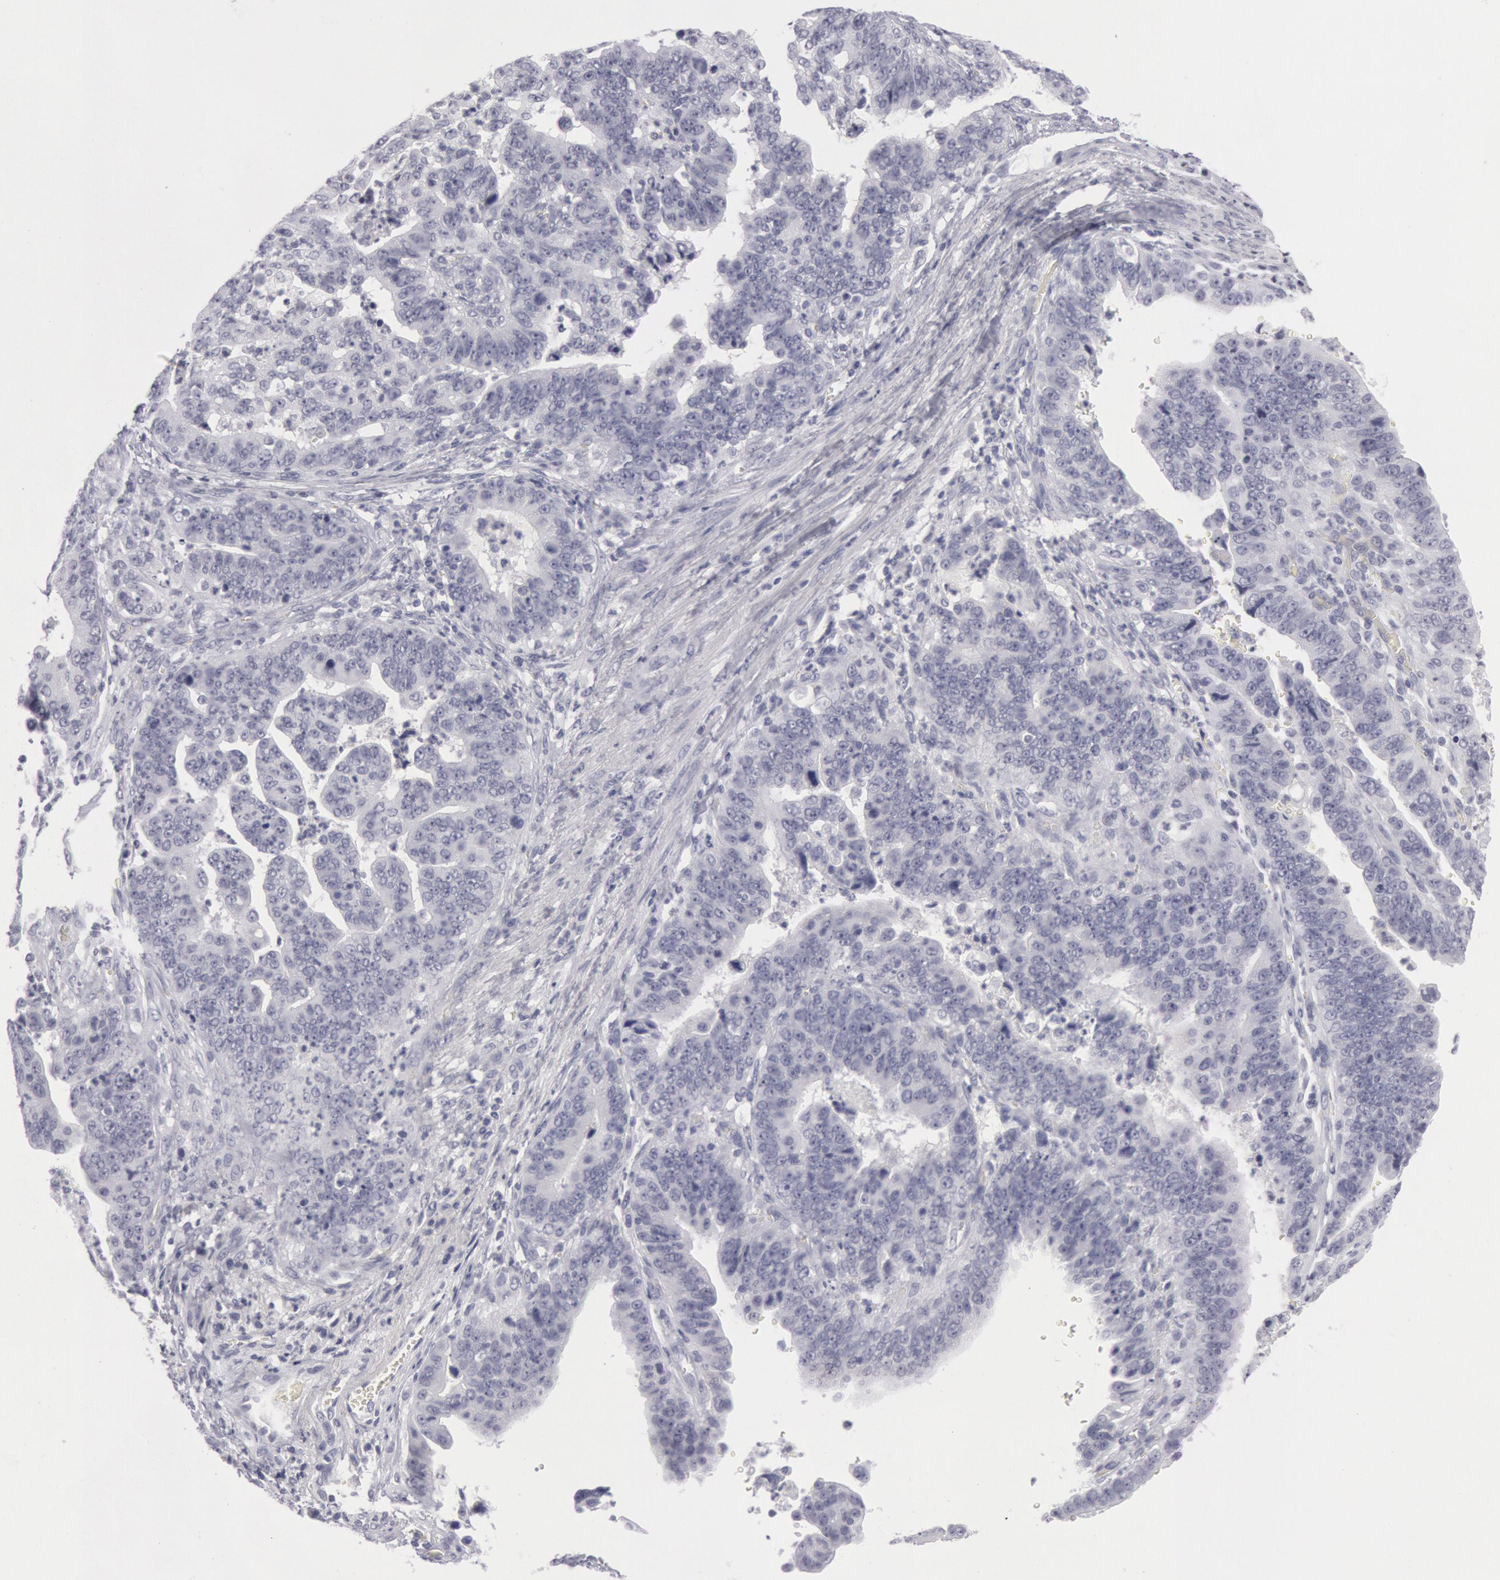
{"staining": {"intensity": "negative", "quantity": "none", "location": "none"}, "tissue": "stomach cancer", "cell_type": "Tumor cells", "image_type": "cancer", "snomed": [{"axis": "morphology", "description": "Adenocarcinoma, NOS"}, {"axis": "topography", "description": "Stomach, upper"}], "caption": "This micrograph is of stomach cancer (adenocarcinoma) stained with immunohistochemistry to label a protein in brown with the nuclei are counter-stained blue. There is no staining in tumor cells. (DAB (3,3'-diaminobenzidine) IHC, high magnification).", "gene": "KRT16", "patient": {"sex": "female", "age": 50}}